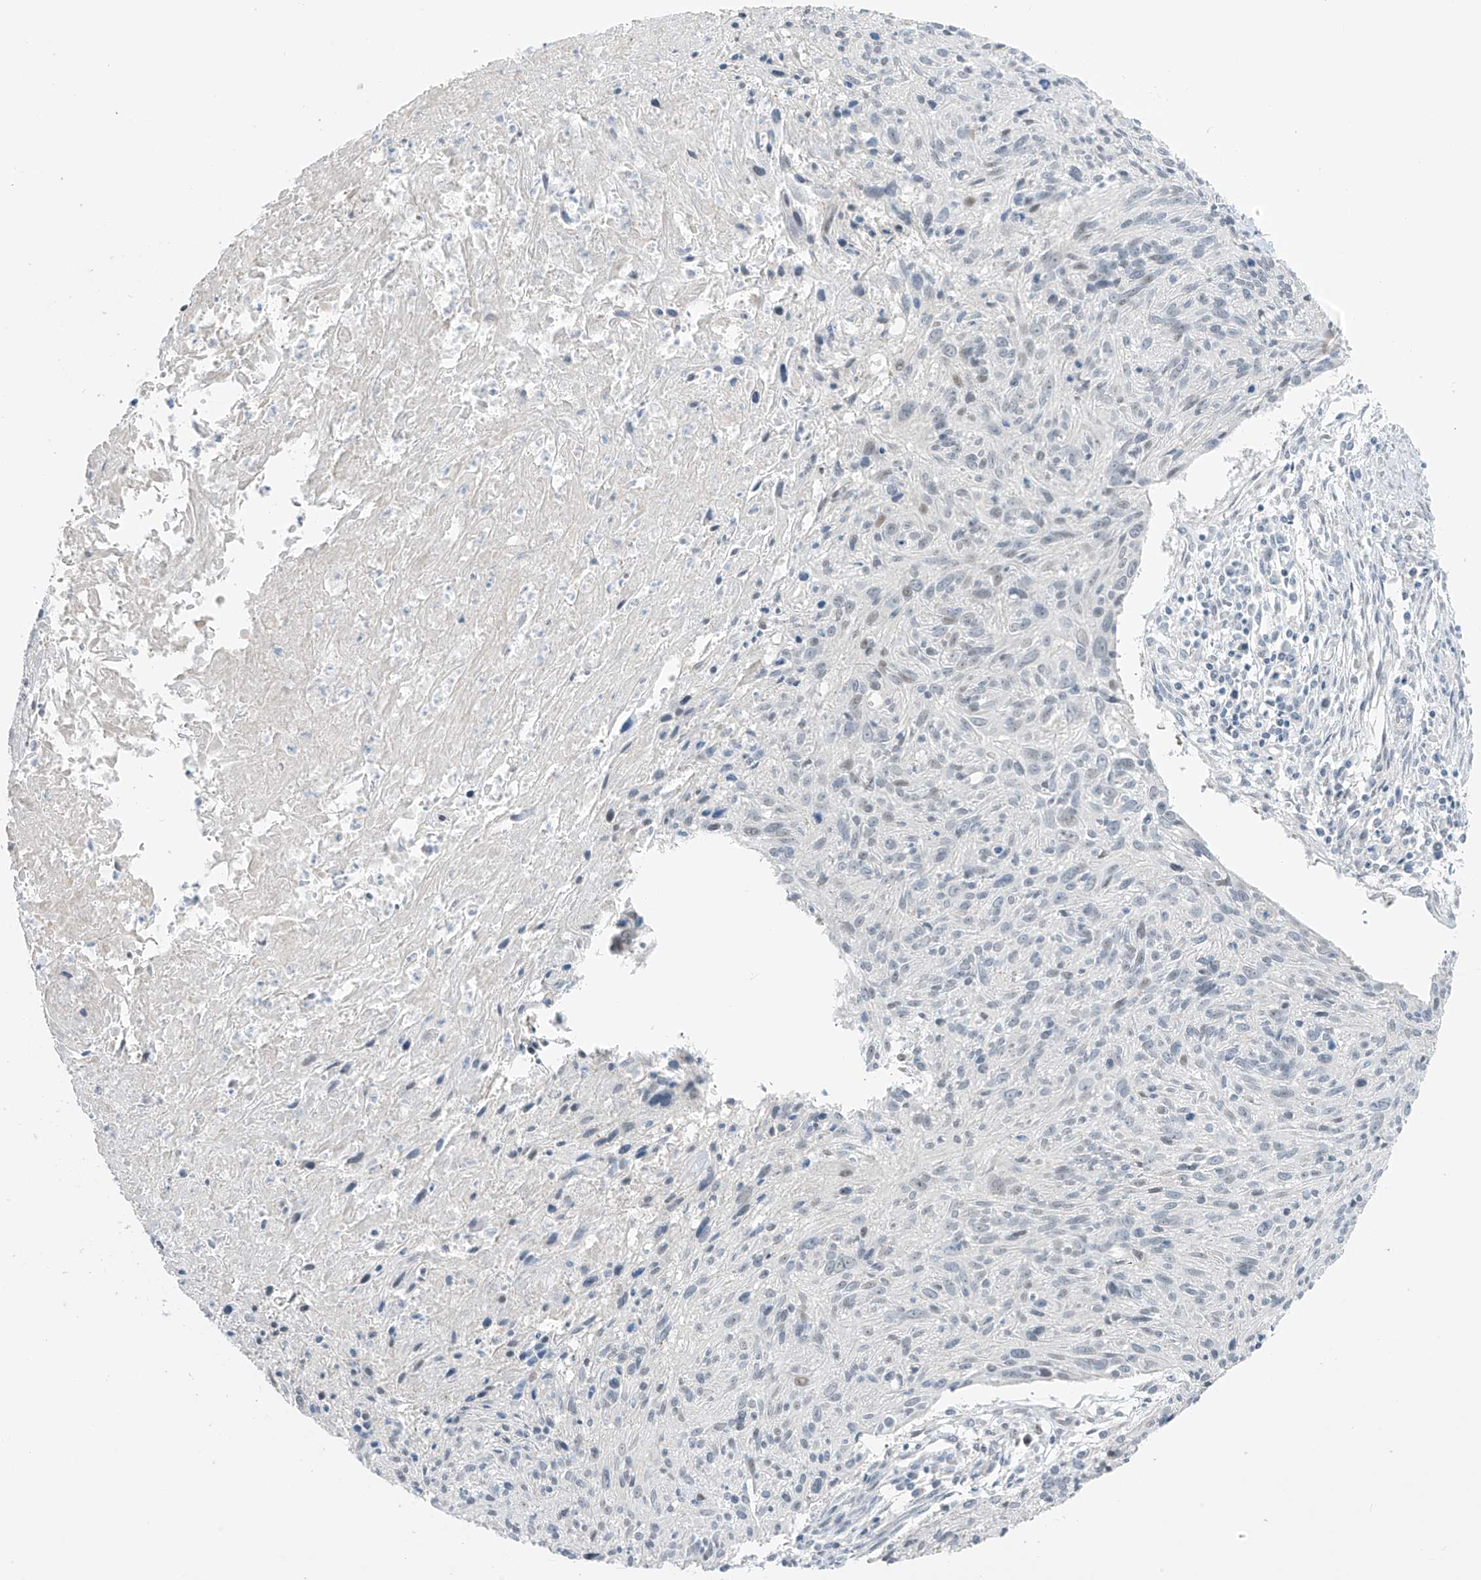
{"staining": {"intensity": "negative", "quantity": "none", "location": "none"}, "tissue": "cervical cancer", "cell_type": "Tumor cells", "image_type": "cancer", "snomed": [{"axis": "morphology", "description": "Squamous cell carcinoma, NOS"}, {"axis": "topography", "description": "Cervix"}], "caption": "Immunohistochemistry (IHC) photomicrograph of cervical squamous cell carcinoma stained for a protein (brown), which demonstrates no positivity in tumor cells. (Stains: DAB IHC with hematoxylin counter stain, Microscopy: brightfield microscopy at high magnification).", "gene": "ASPRV1", "patient": {"sex": "female", "age": 51}}